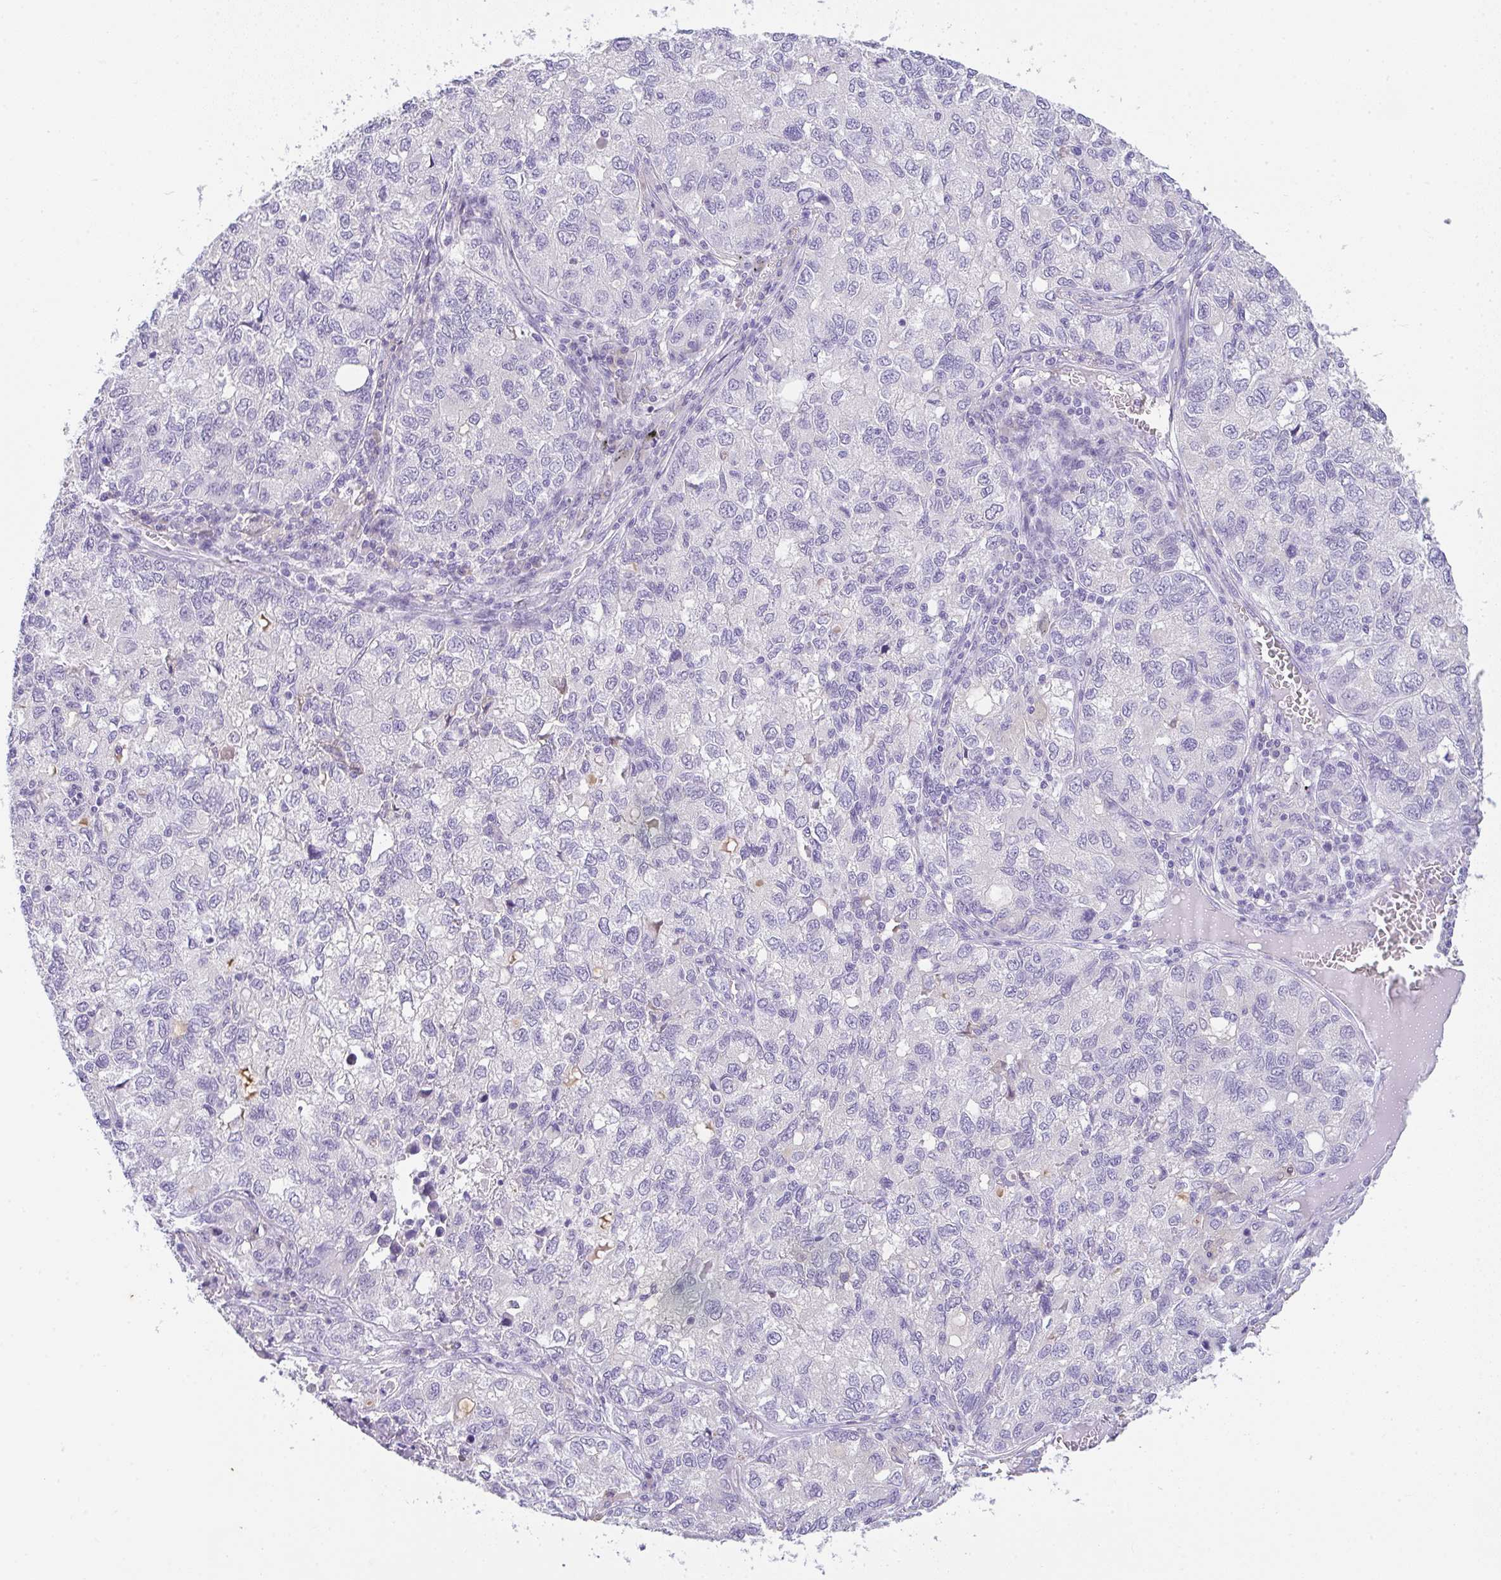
{"staining": {"intensity": "negative", "quantity": "none", "location": "none"}, "tissue": "lung cancer", "cell_type": "Tumor cells", "image_type": "cancer", "snomed": [{"axis": "morphology", "description": "Normal morphology"}, {"axis": "morphology", "description": "Adenocarcinoma, NOS"}, {"axis": "topography", "description": "Lymph node"}, {"axis": "topography", "description": "Lung"}], "caption": "The histopathology image shows no staining of tumor cells in adenocarcinoma (lung).", "gene": "COX7B", "patient": {"sex": "female", "age": 51}}